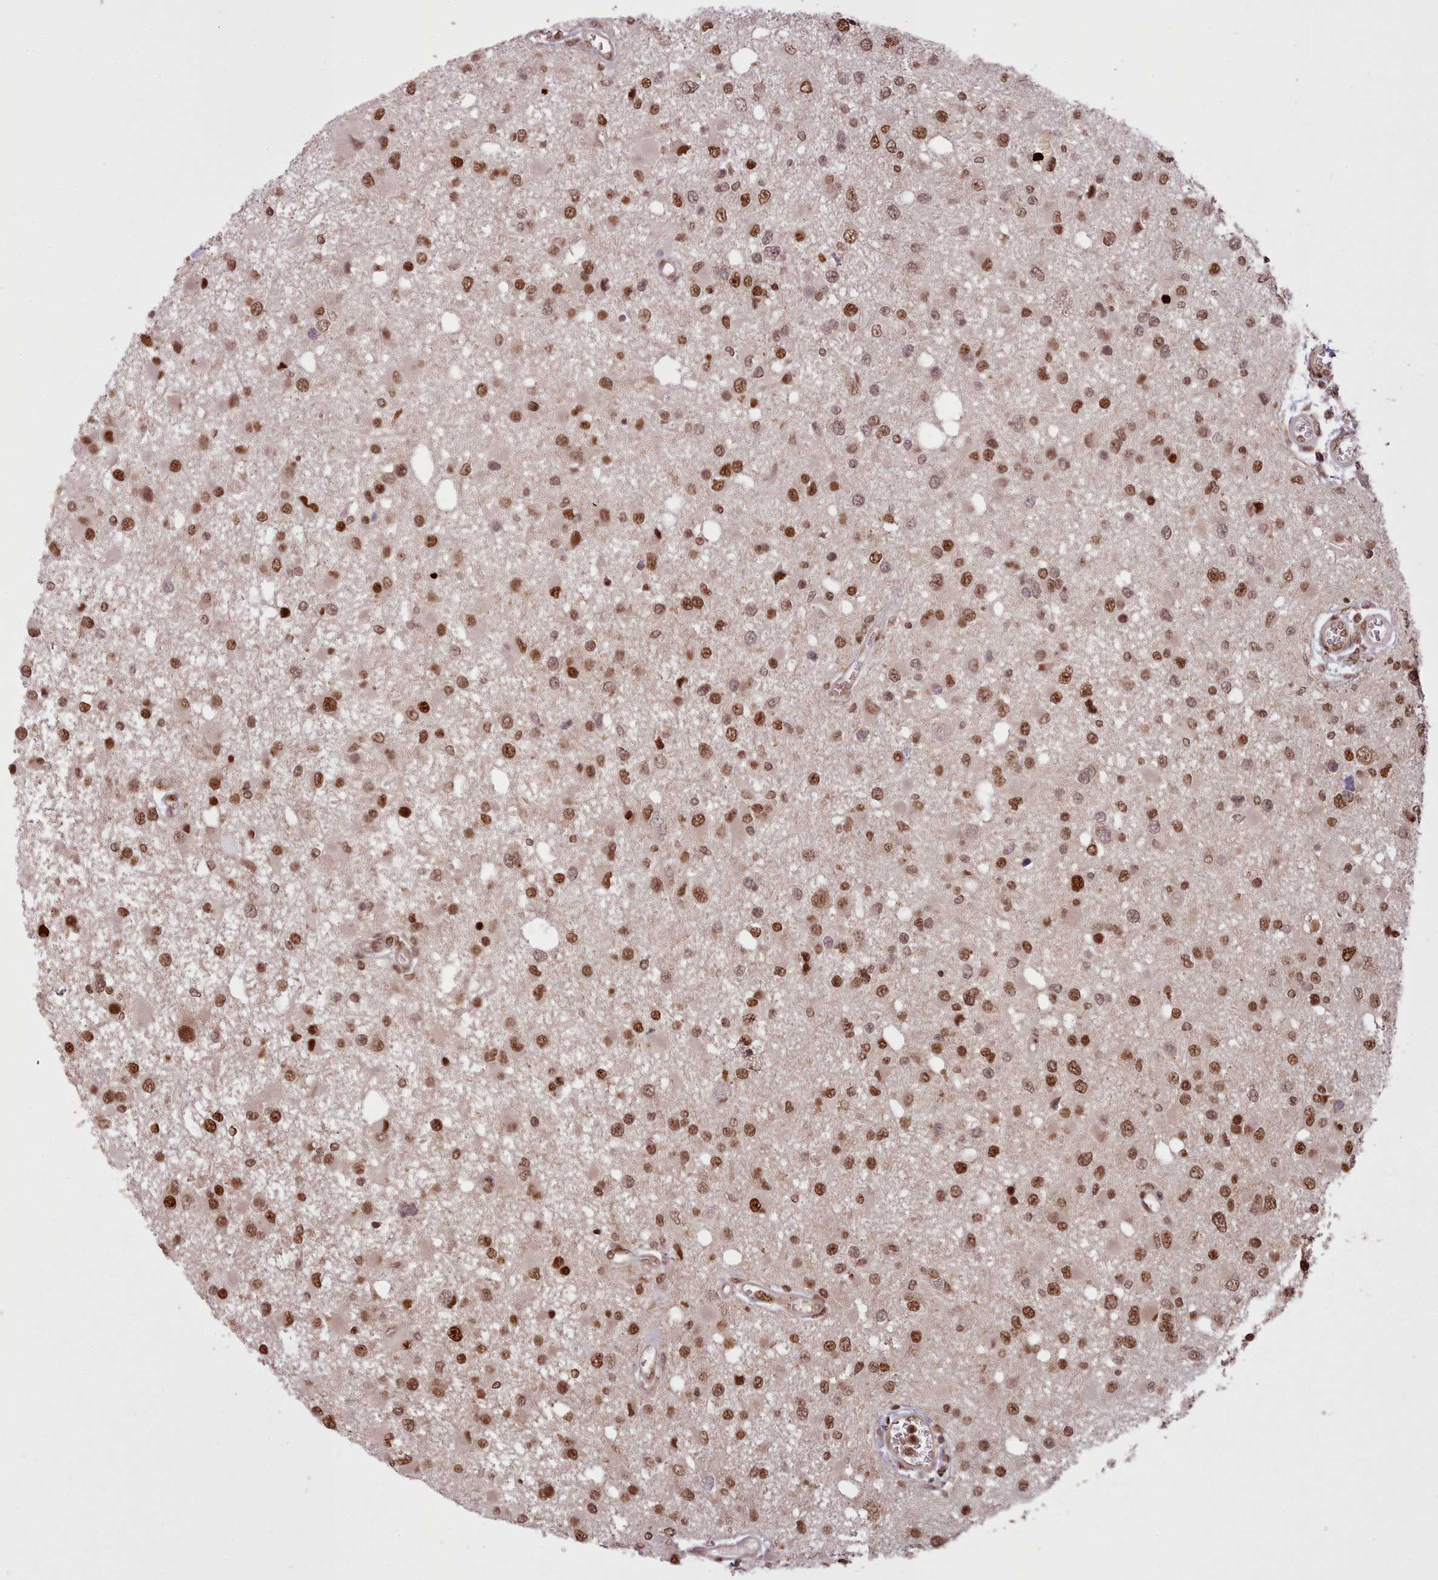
{"staining": {"intensity": "strong", "quantity": ">75%", "location": "nuclear"}, "tissue": "glioma", "cell_type": "Tumor cells", "image_type": "cancer", "snomed": [{"axis": "morphology", "description": "Glioma, malignant, High grade"}, {"axis": "topography", "description": "Brain"}], "caption": "Immunohistochemistry (DAB (3,3'-diaminobenzidine)) staining of glioma shows strong nuclear protein staining in about >75% of tumor cells.", "gene": "RPS27A", "patient": {"sex": "male", "age": 53}}